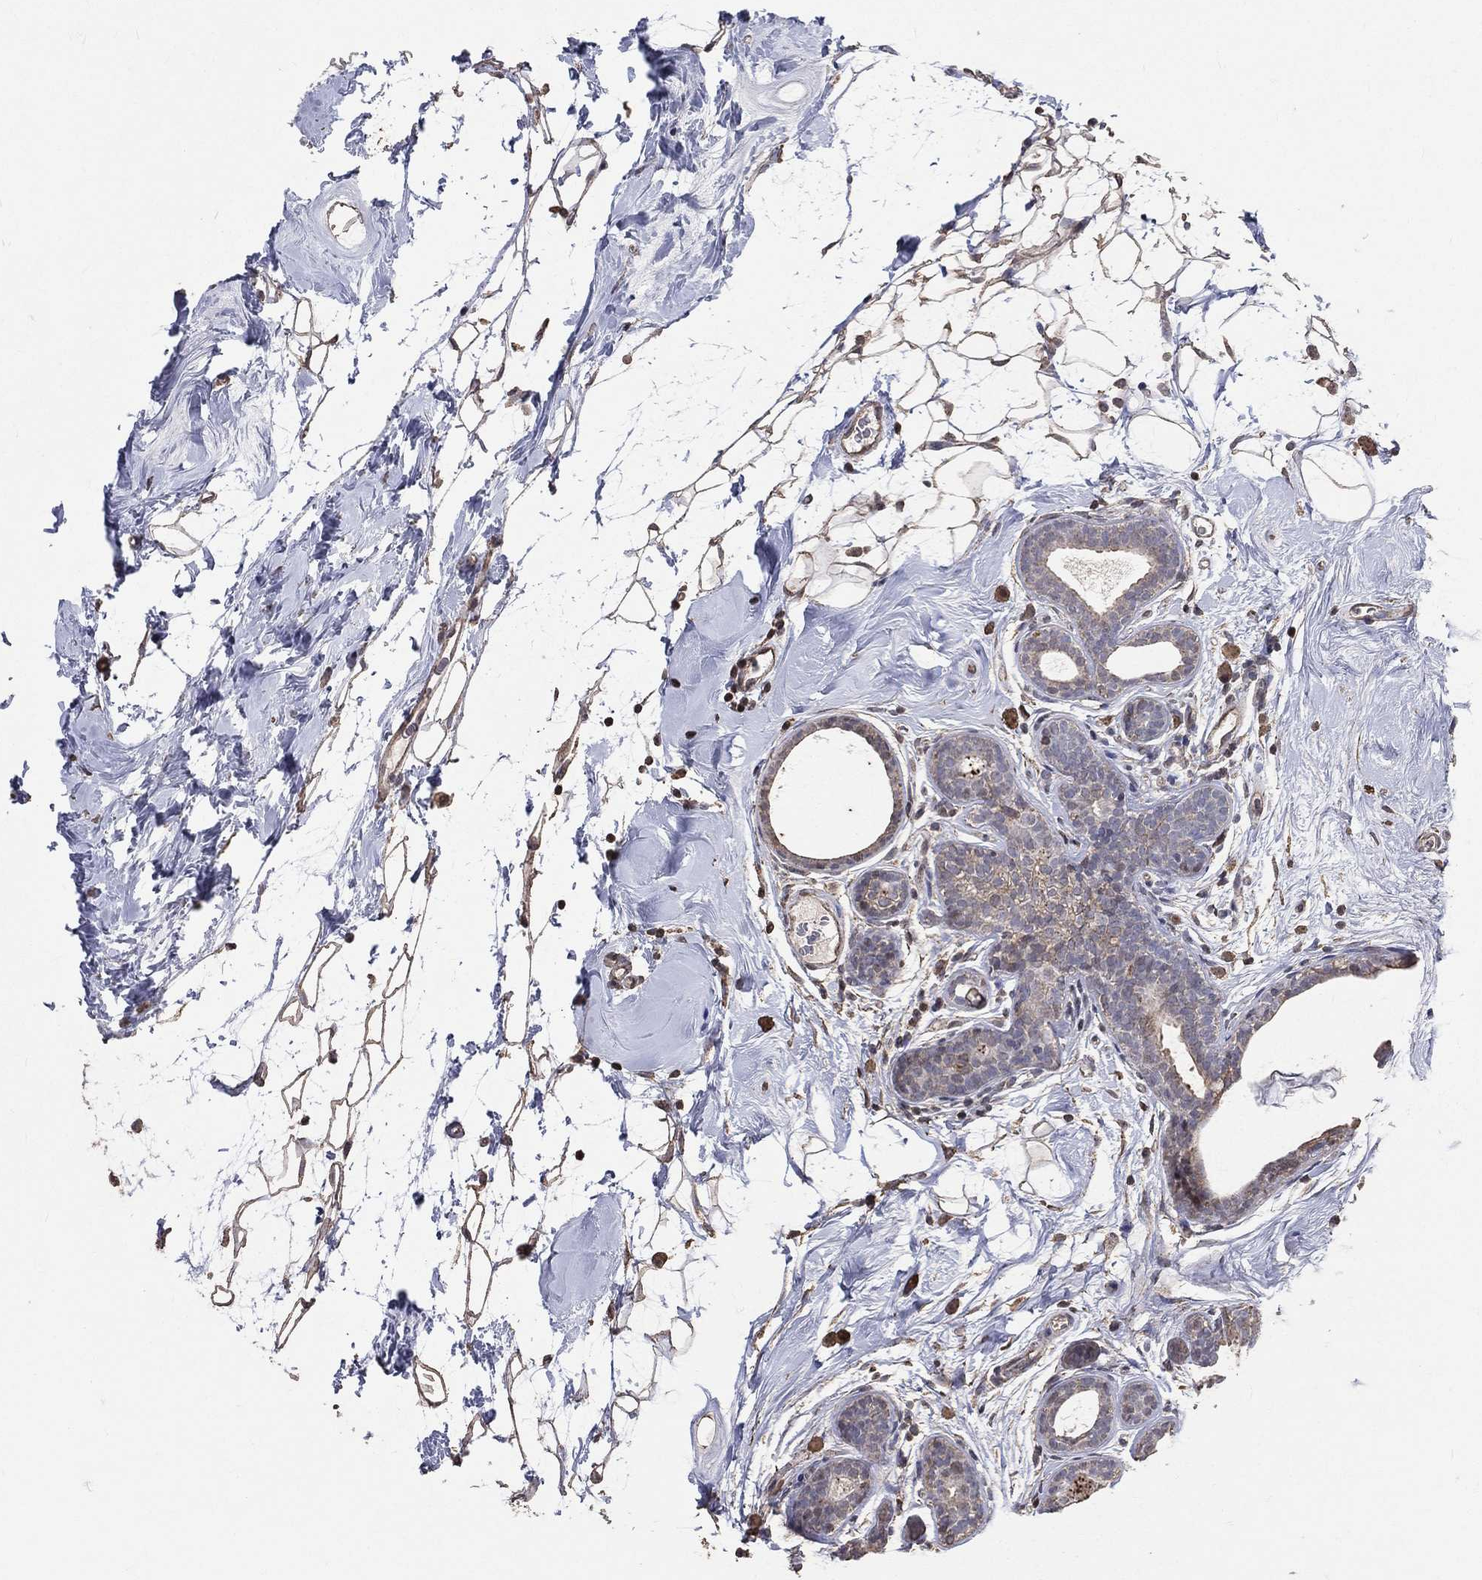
{"staining": {"intensity": "weak", "quantity": "25%-75%", "location": "cytoplasmic/membranous"}, "tissue": "breast cancer", "cell_type": "Tumor cells", "image_type": "cancer", "snomed": [{"axis": "morphology", "description": "Lobular carcinoma"}, {"axis": "topography", "description": "Breast"}], "caption": "Brown immunohistochemical staining in breast cancer (lobular carcinoma) displays weak cytoplasmic/membranous positivity in about 25%-75% of tumor cells.", "gene": "LY6K", "patient": {"sex": "female", "age": 49}}